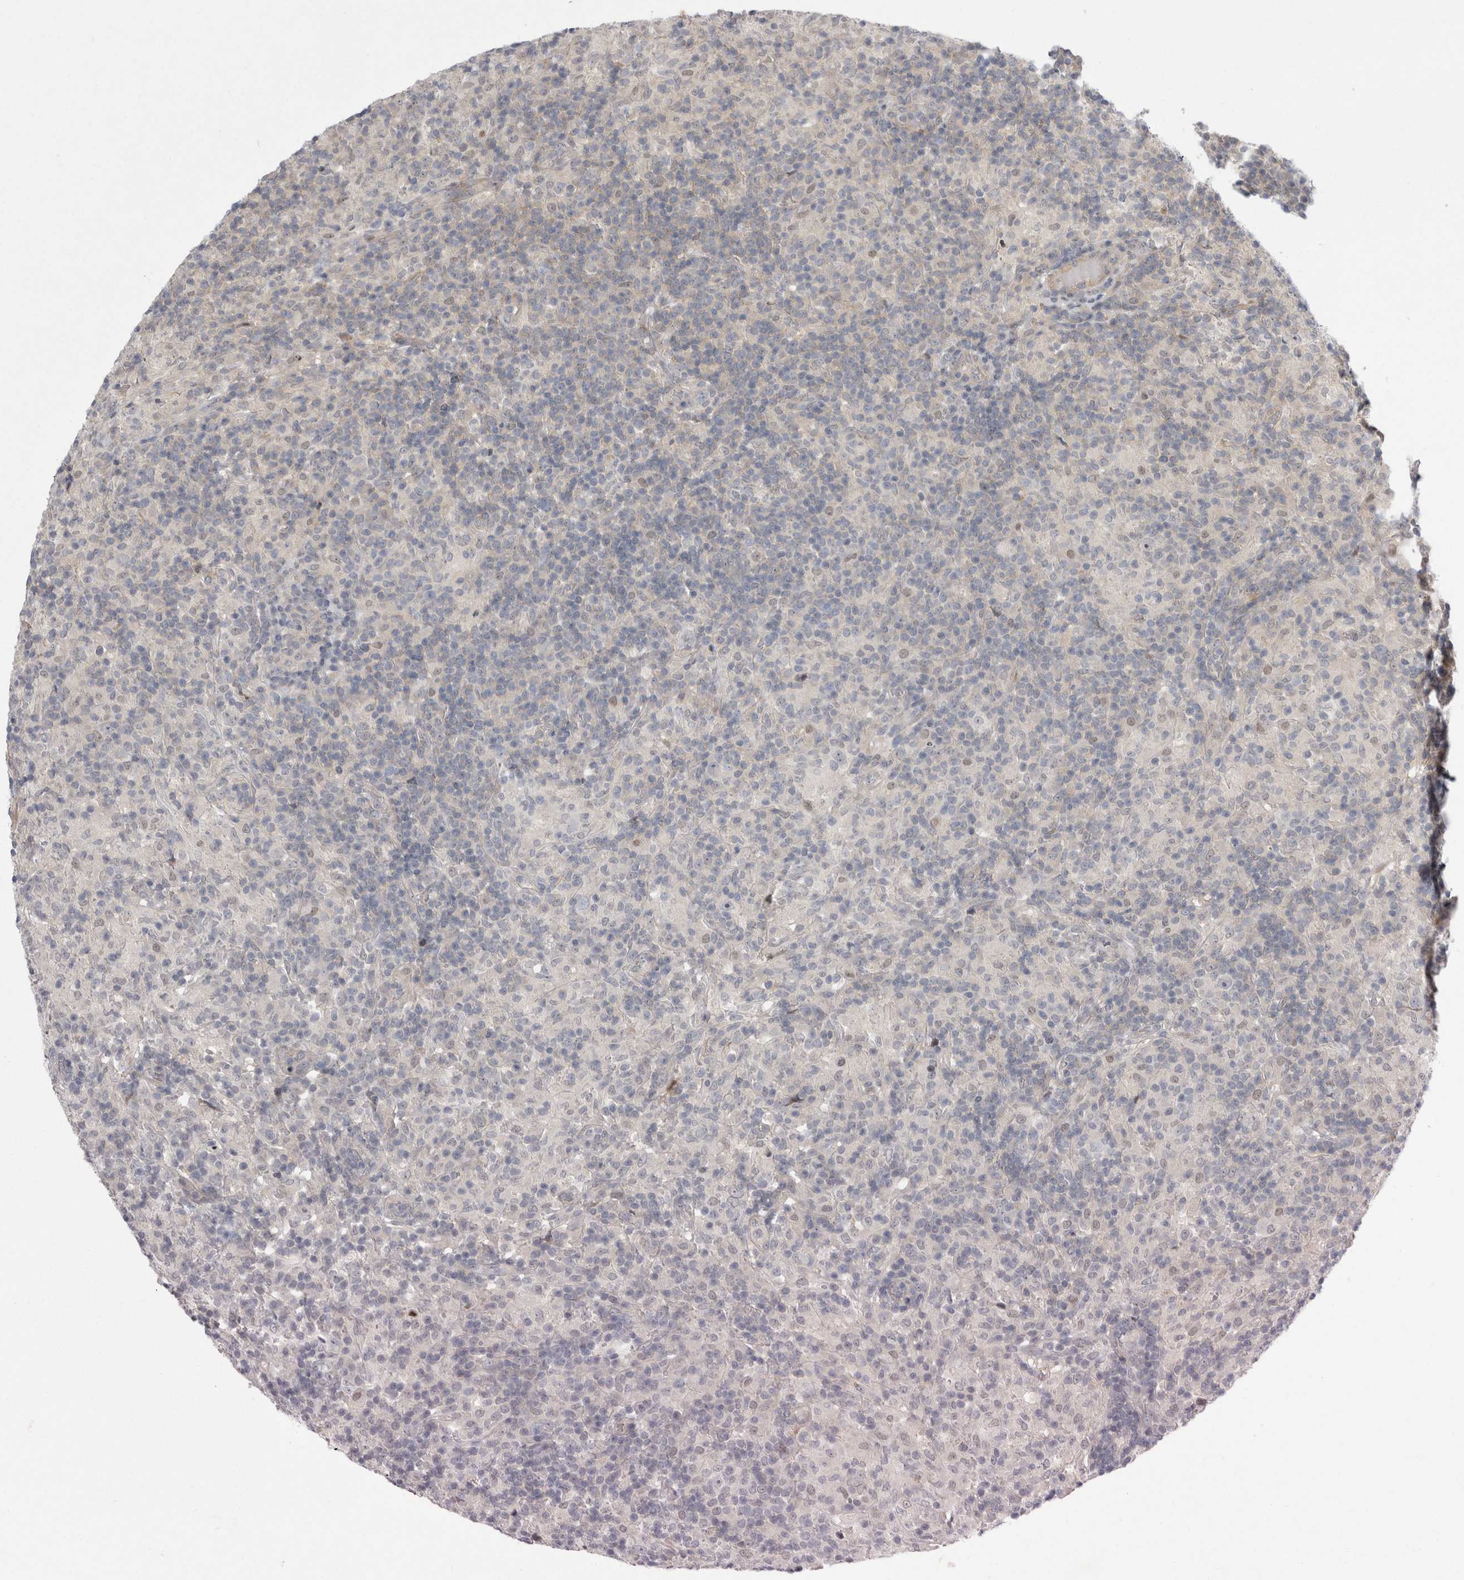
{"staining": {"intensity": "negative", "quantity": "none", "location": "none"}, "tissue": "lymphoma", "cell_type": "Tumor cells", "image_type": "cancer", "snomed": [{"axis": "morphology", "description": "Hodgkin's disease, NOS"}, {"axis": "topography", "description": "Lymph node"}], "caption": "Tumor cells are negative for protein expression in human lymphoma. Brightfield microscopy of immunohistochemistry stained with DAB (3,3'-diaminobenzidine) (brown) and hematoxylin (blue), captured at high magnification.", "gene": "NENF", "patient": {"sex": "male", "age": 70}}